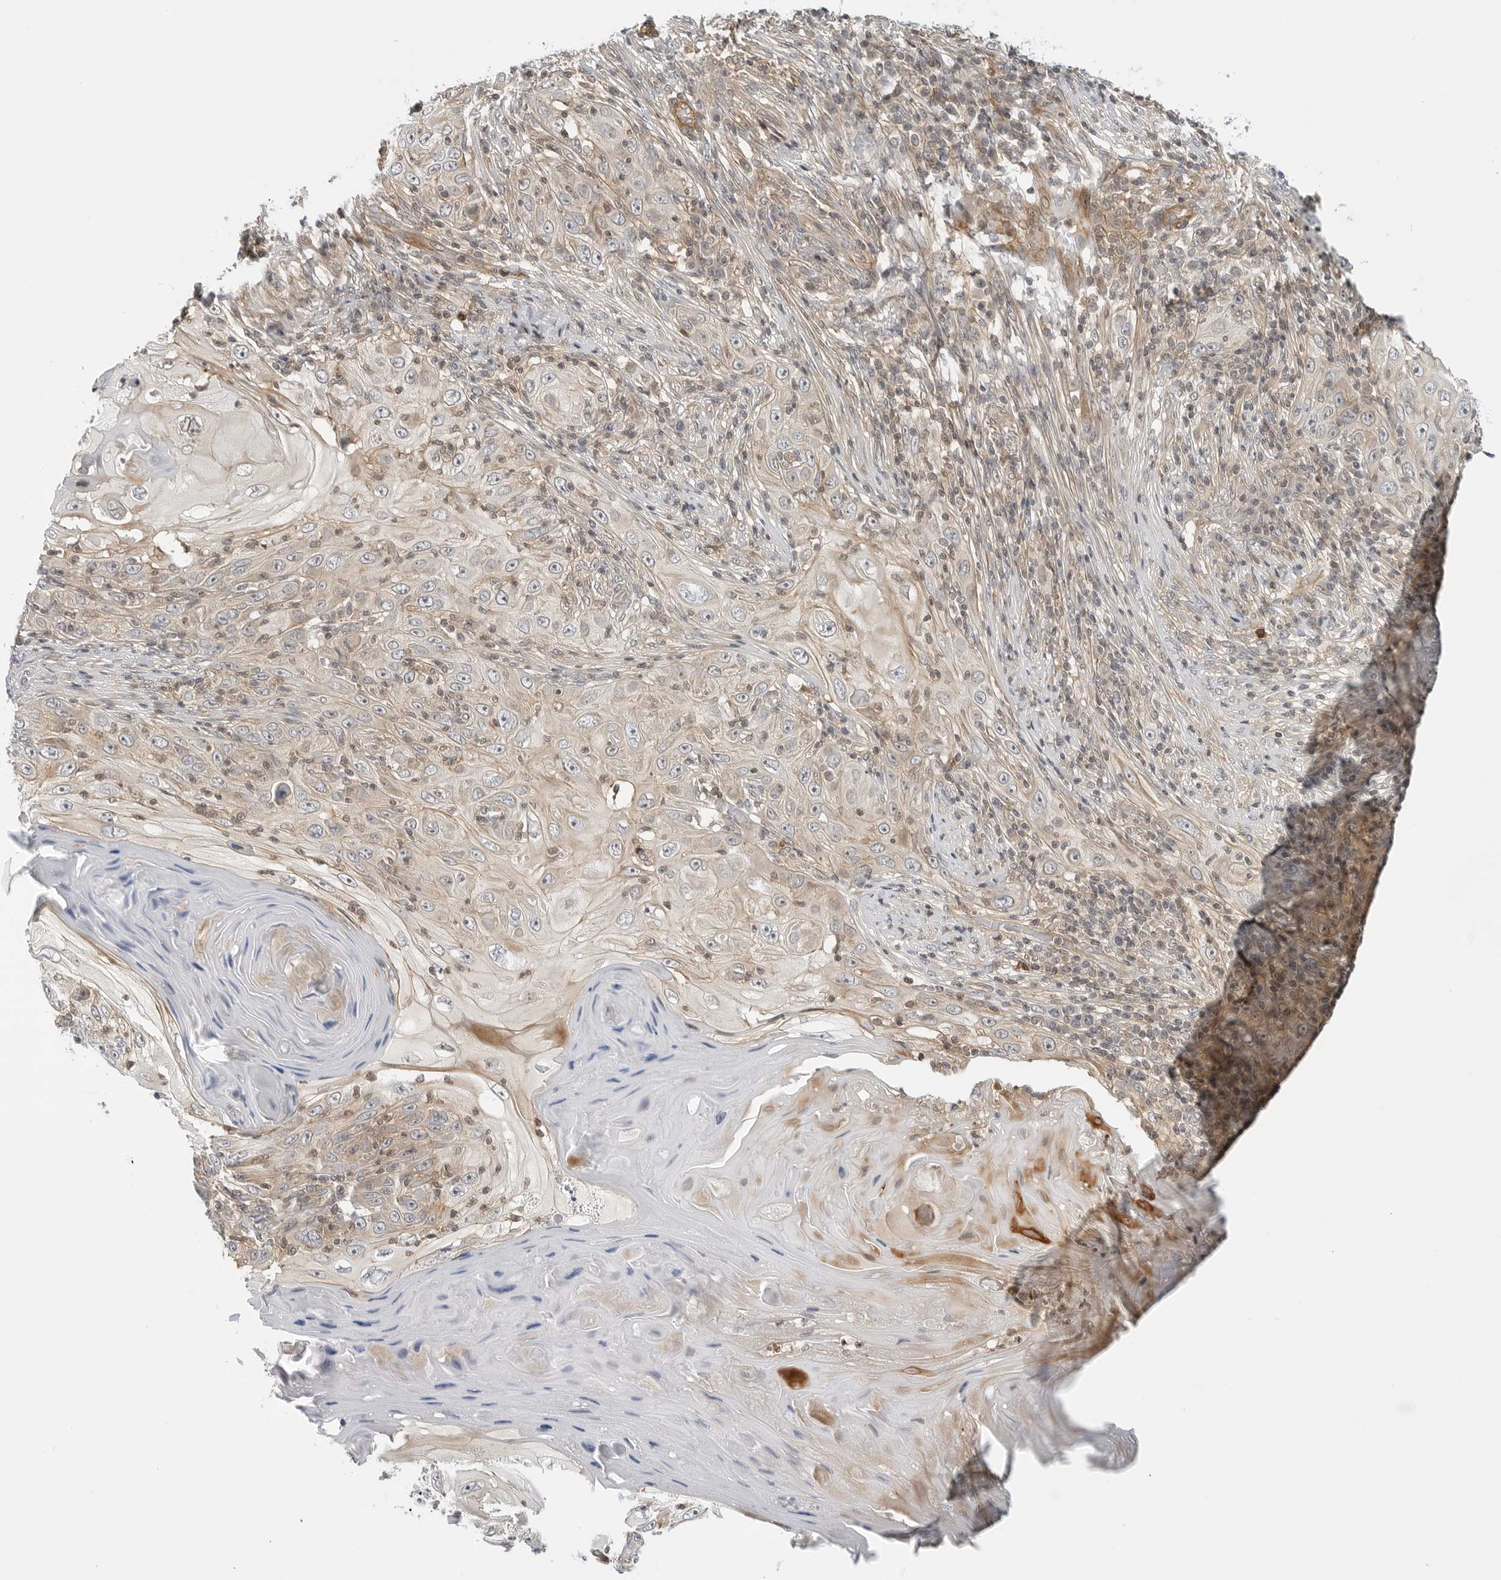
{"staining": {"intensity": "weak", "quantity": "25%-75%", "location": "cytoplasmic/membranous"}, "tissue": "skin cancer", "cell_type": "Tumor cells", "image_type": "cancer", "snomed": [{"axis": "morphology", "description": "Squamous cell carcinoma, NOS"}, {"axis": "topography", "description": "Skin"}], "caption": "Tumor cells demonstrate weak cytoplasmic/membranous staining in about 25%-75% of cells in skin cancer (squamous cell carcinoma). Immunohistochemistry stains the protein in brown and the nuclei are stained blue.", "gene": "STXBP3", "patient": {"sex": "female", "age": 88}}